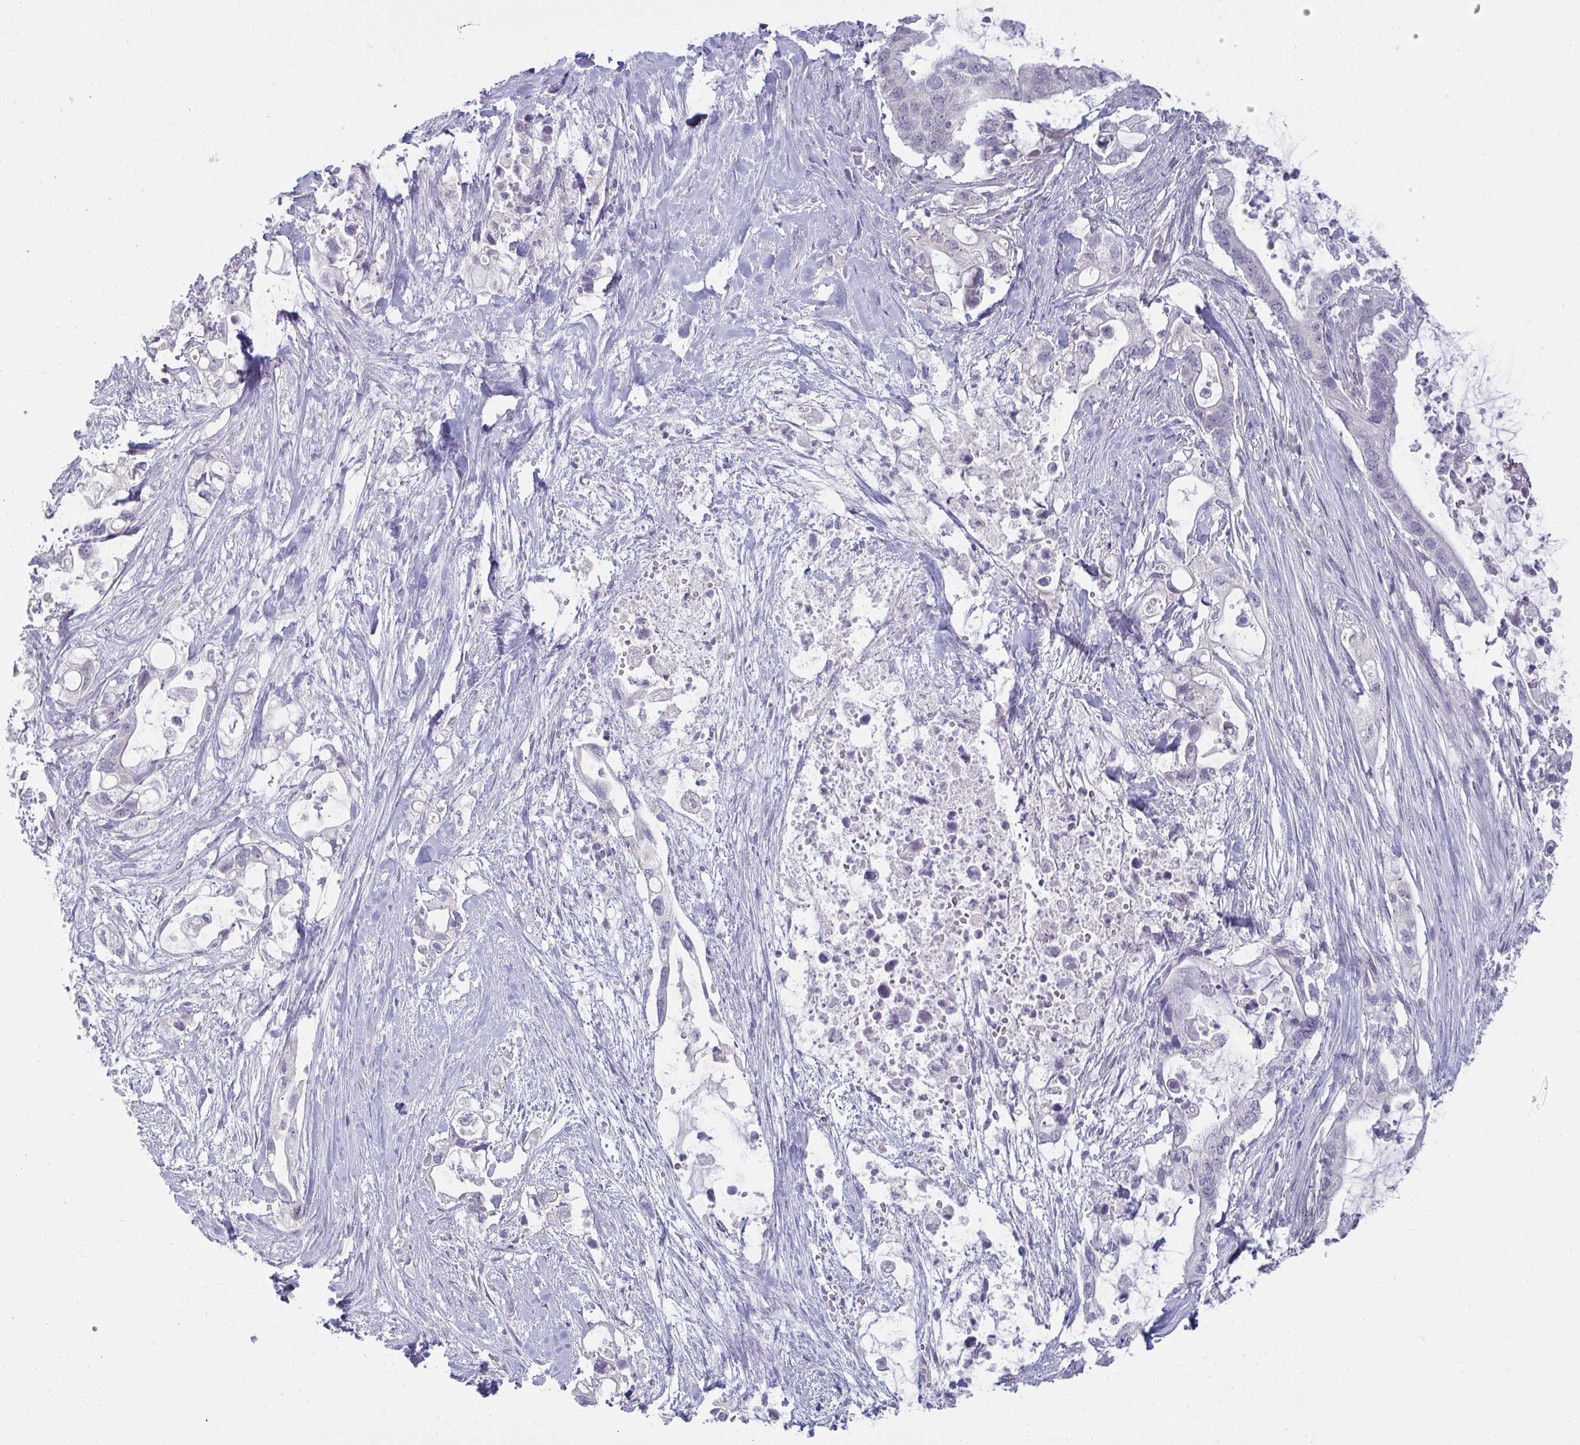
{"staining": {"intensity": "negative", "quantity": "none", "location": "none"}, "tissue": "pancreatic cancer", "cell_type": "Tumor cells", "image_type": "cancer", "snomed": [{"axis": "morphology", "description": "Adenocarcinoma, NOS"}, {"axis": "topography", "description": "Pancreas"}], "caption": "Tumor cells show no significant protein positivity in pancreatic cancer.", "gene": "RNASEH1", "patient": {"sex": "female", "age": 72}}